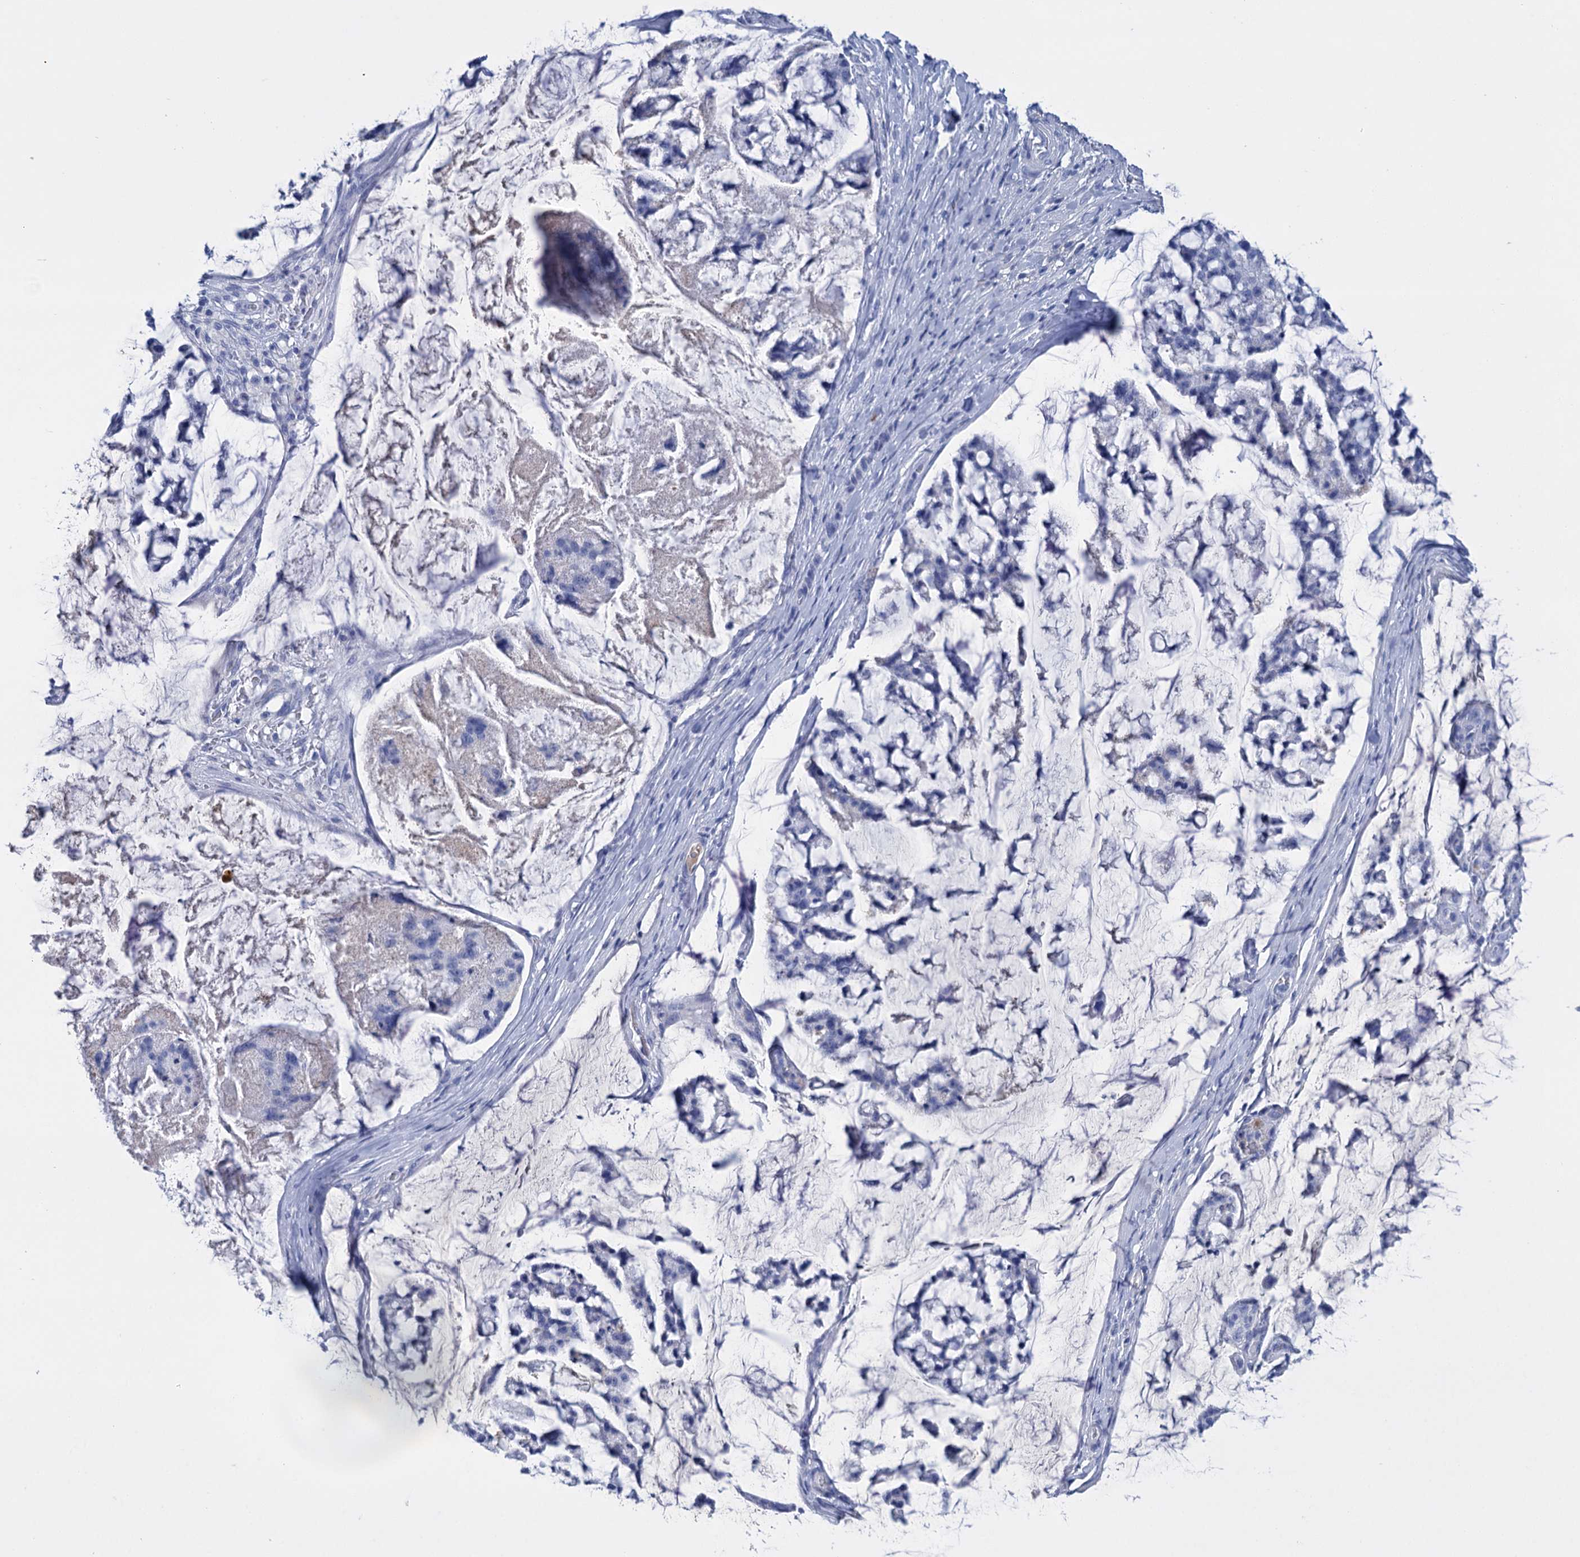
{"staining": {"intensity": "negative", "quantity": "none", "location": "none"}, "tissue": "stomach cancer", "cell_type": "Tumor cells", "image_type": "cancer", "snomed": [{"axis": "morphology", "description": "Adenocarcinoma, NOS"}, {"axis": "topography", "description": "Stomach, lower"}], "caption": "Tumor cells are negative for brown protein staining in adenocarcinoma (stomach).", "gene": "FBXW12", "patient": {"sex": "male", "age": 67}}